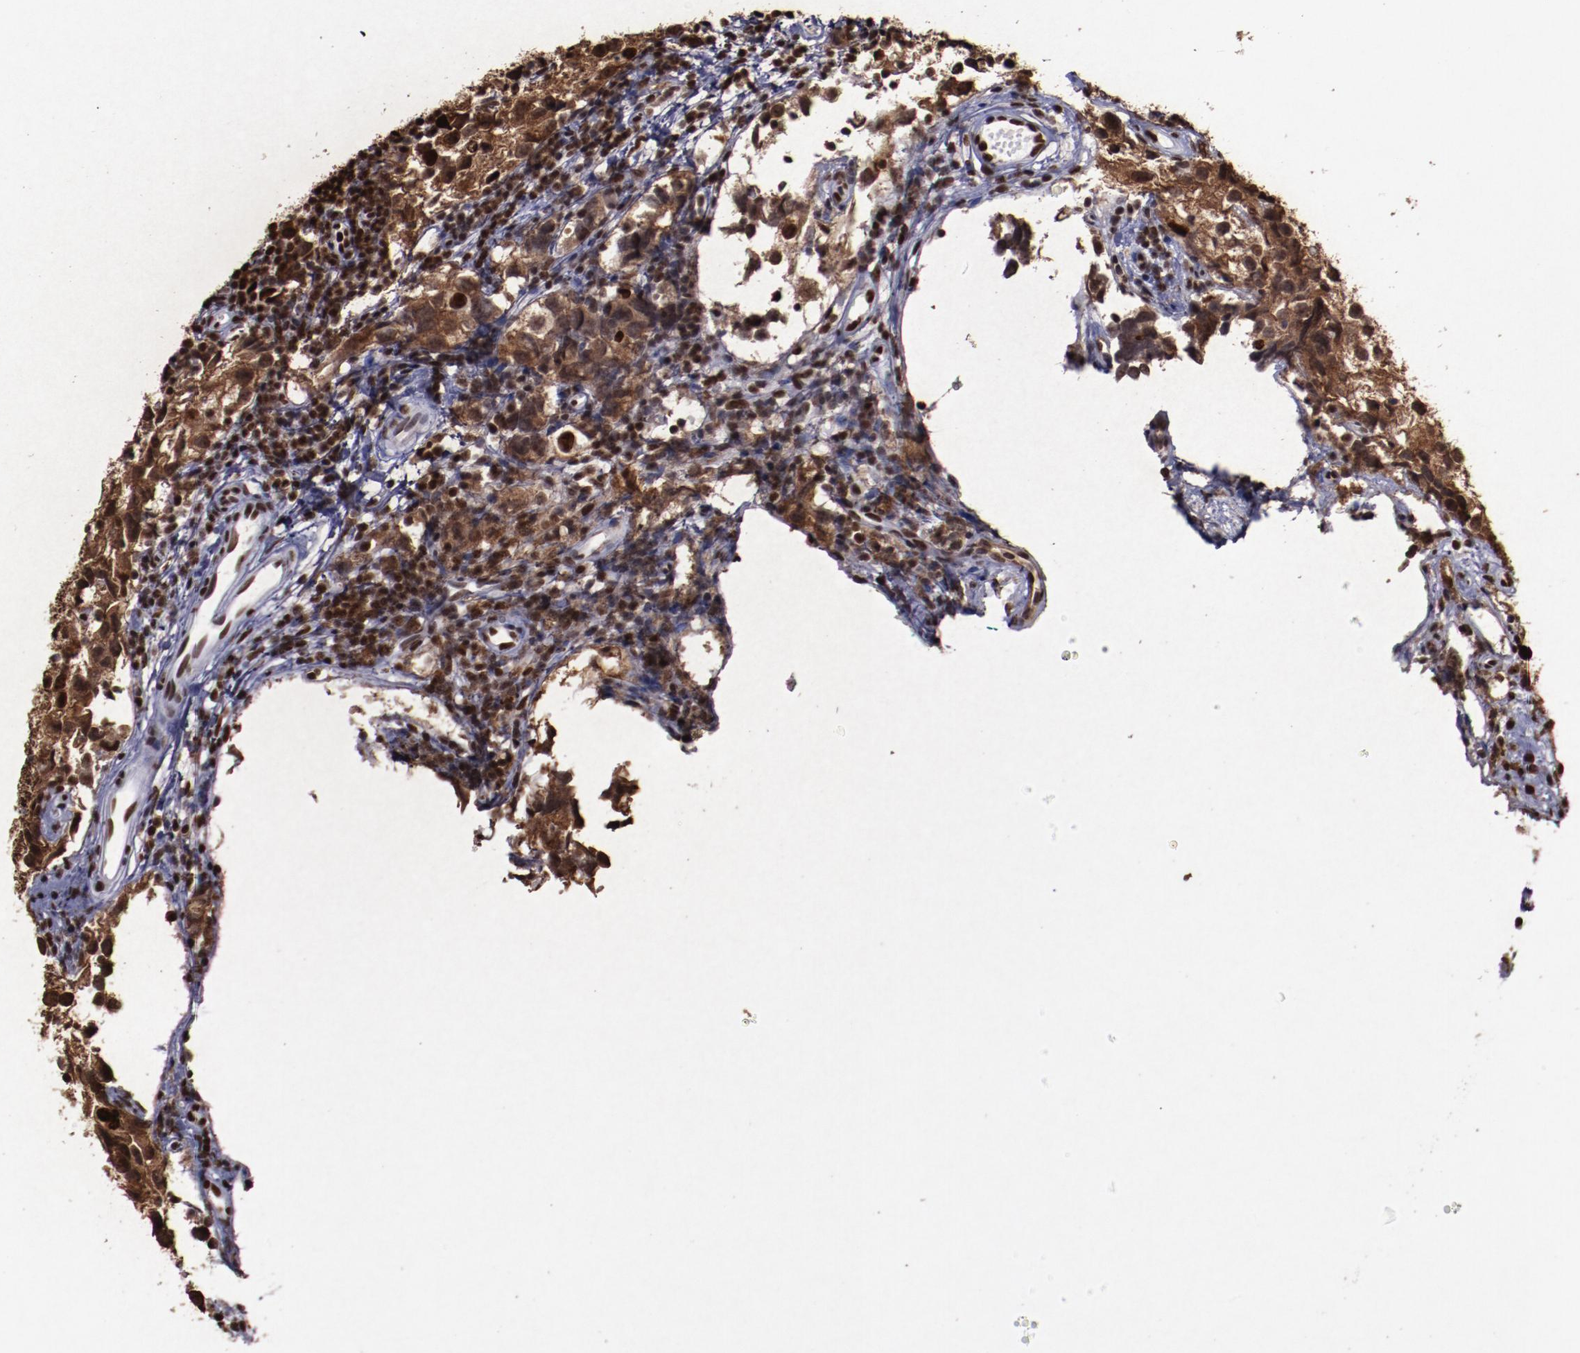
{"staining": {"intensity": "strong", "quantity": ">75%", "location": "cytoplasmic/membranous,nuclear"}, "tissue": "testis cancer", "cell_type": "Tumor cells", "image_type": "cancer", "snomed": [{"axis": "morphology", "description": "Seminoma, NOS"}, {"axis": "topography", "description": "Testis"}], "caption": "Testis seminoma stained for a protein shows strong cytoplasmic/membranous and nuclear positivity in tumor cells.", "gene": "APEX1", "patient": {"sex": "male", "age": 39}}